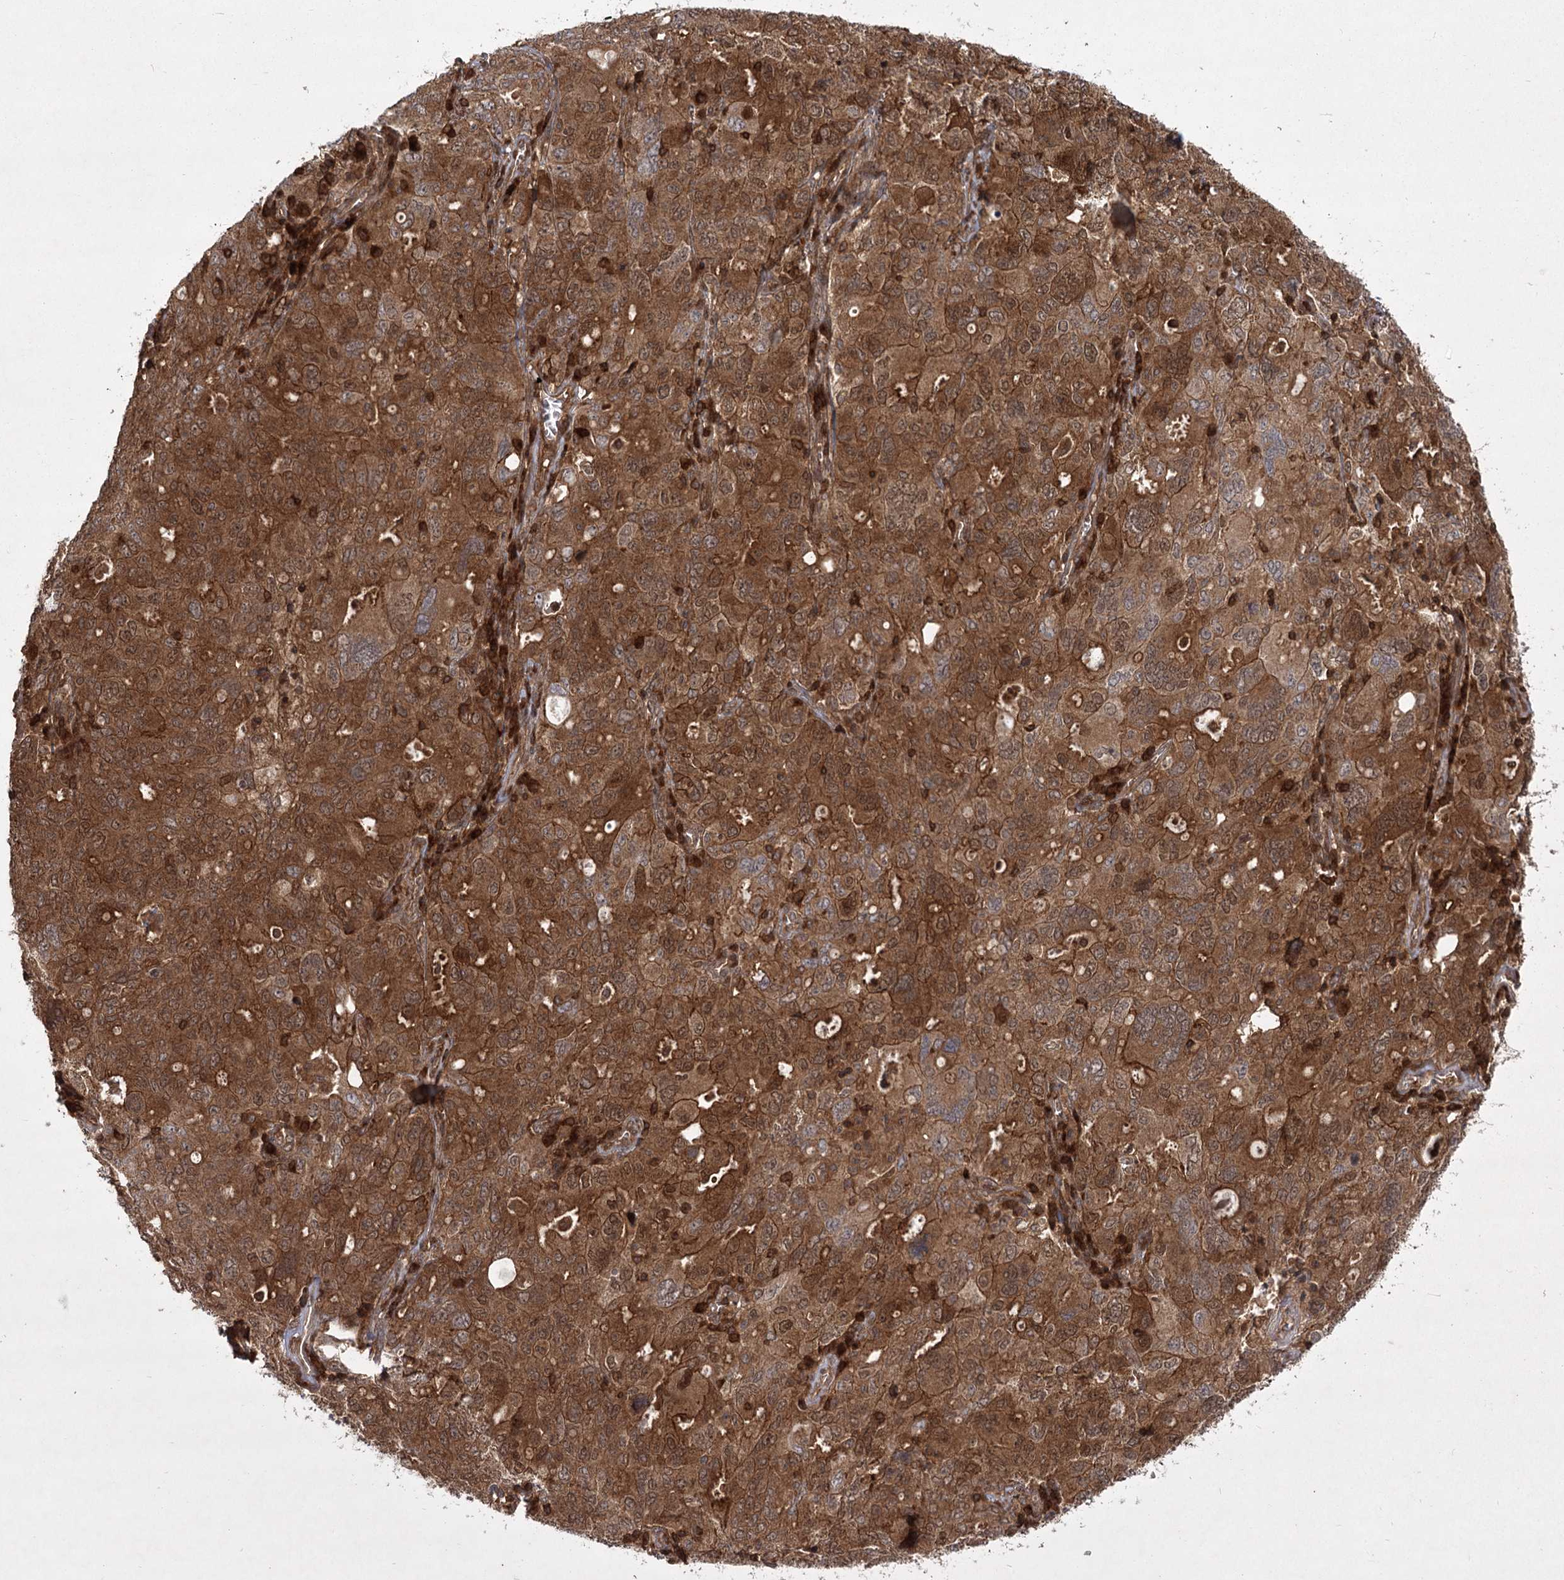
{"staining": {"intensity": "strong", "quantity": ">75%", "location": "cytoplasmic/membranous"}, "tissue": "ovarian cancer", "cell_type": "Tumor cells", "image_type": "cancer", "snomed": [{"axis": "morphology", "description": "Carcinoma, endometroid"}, {"axis": "topography", "description": "Ovary"}], "caption": "Ovarian cancer (endometroid carcinoma) stained with DAB immunohistochemistry (IHC) reveals high levels of strong cytoplasmic/membranous positivity in about >75% of tumor cells.", "gene": "MDFIC", "patient": {"sex": "female", "age": 62}}